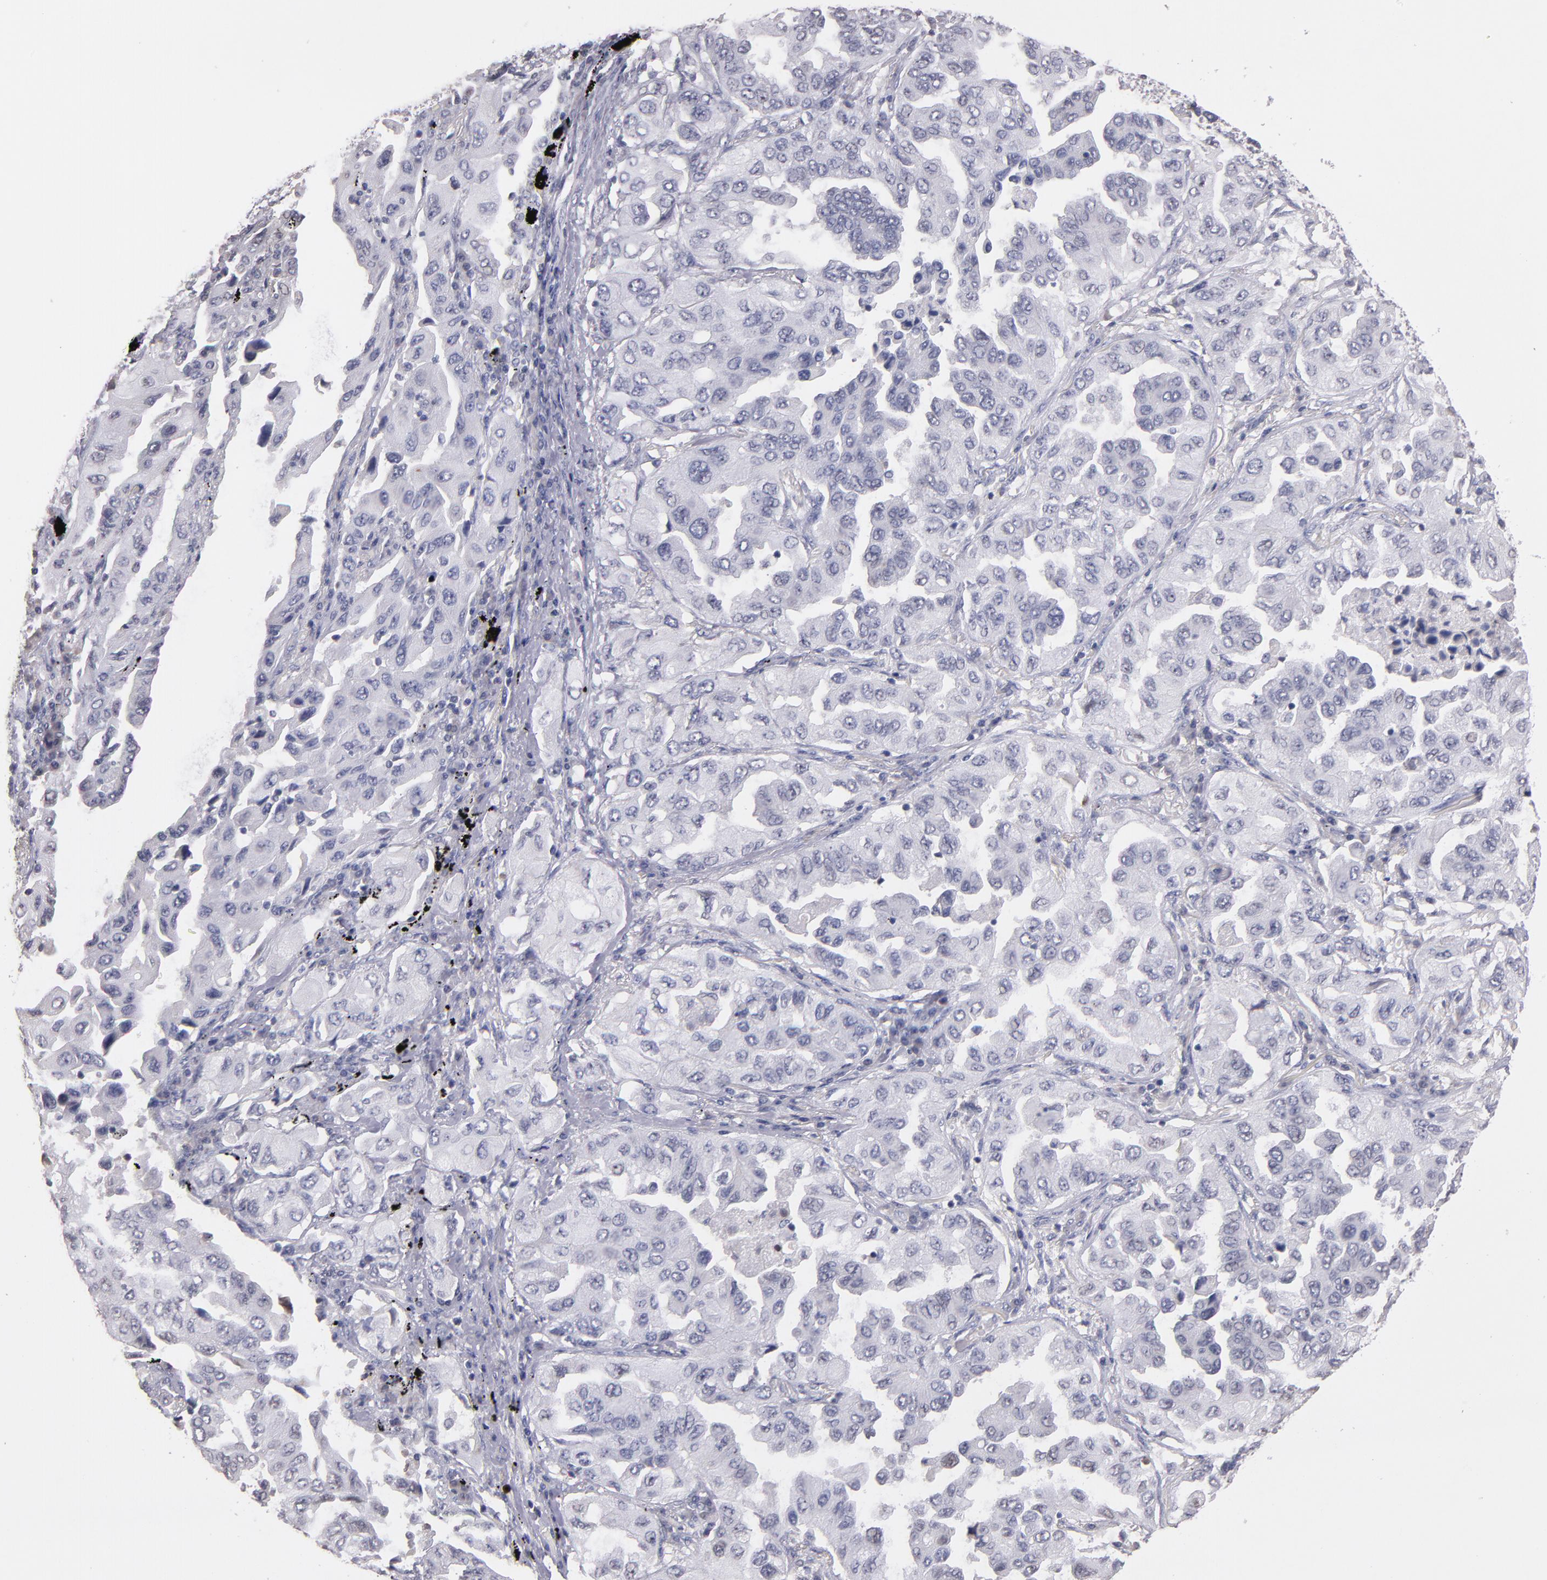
{"staining": {"intensity": "negative", "quantity": "none", "location": "none"}, "tissue": "lung cancer", "cell_type": "Tumor cells", "image_type": "cancer", "snomed": [{"axis": "morphology", "description": "Adenocarcinoma, NOS"}, {"axis": "topography", "description": "Lung"}], "caption": "Immunohistochemistry (IHC) micrograph of lung adenocarcinoma stained for a protein (brown), which demonstrates no expression in tumor cells.", "gene": "SOX10", "patient": {"sex": "female", "age": 65}}